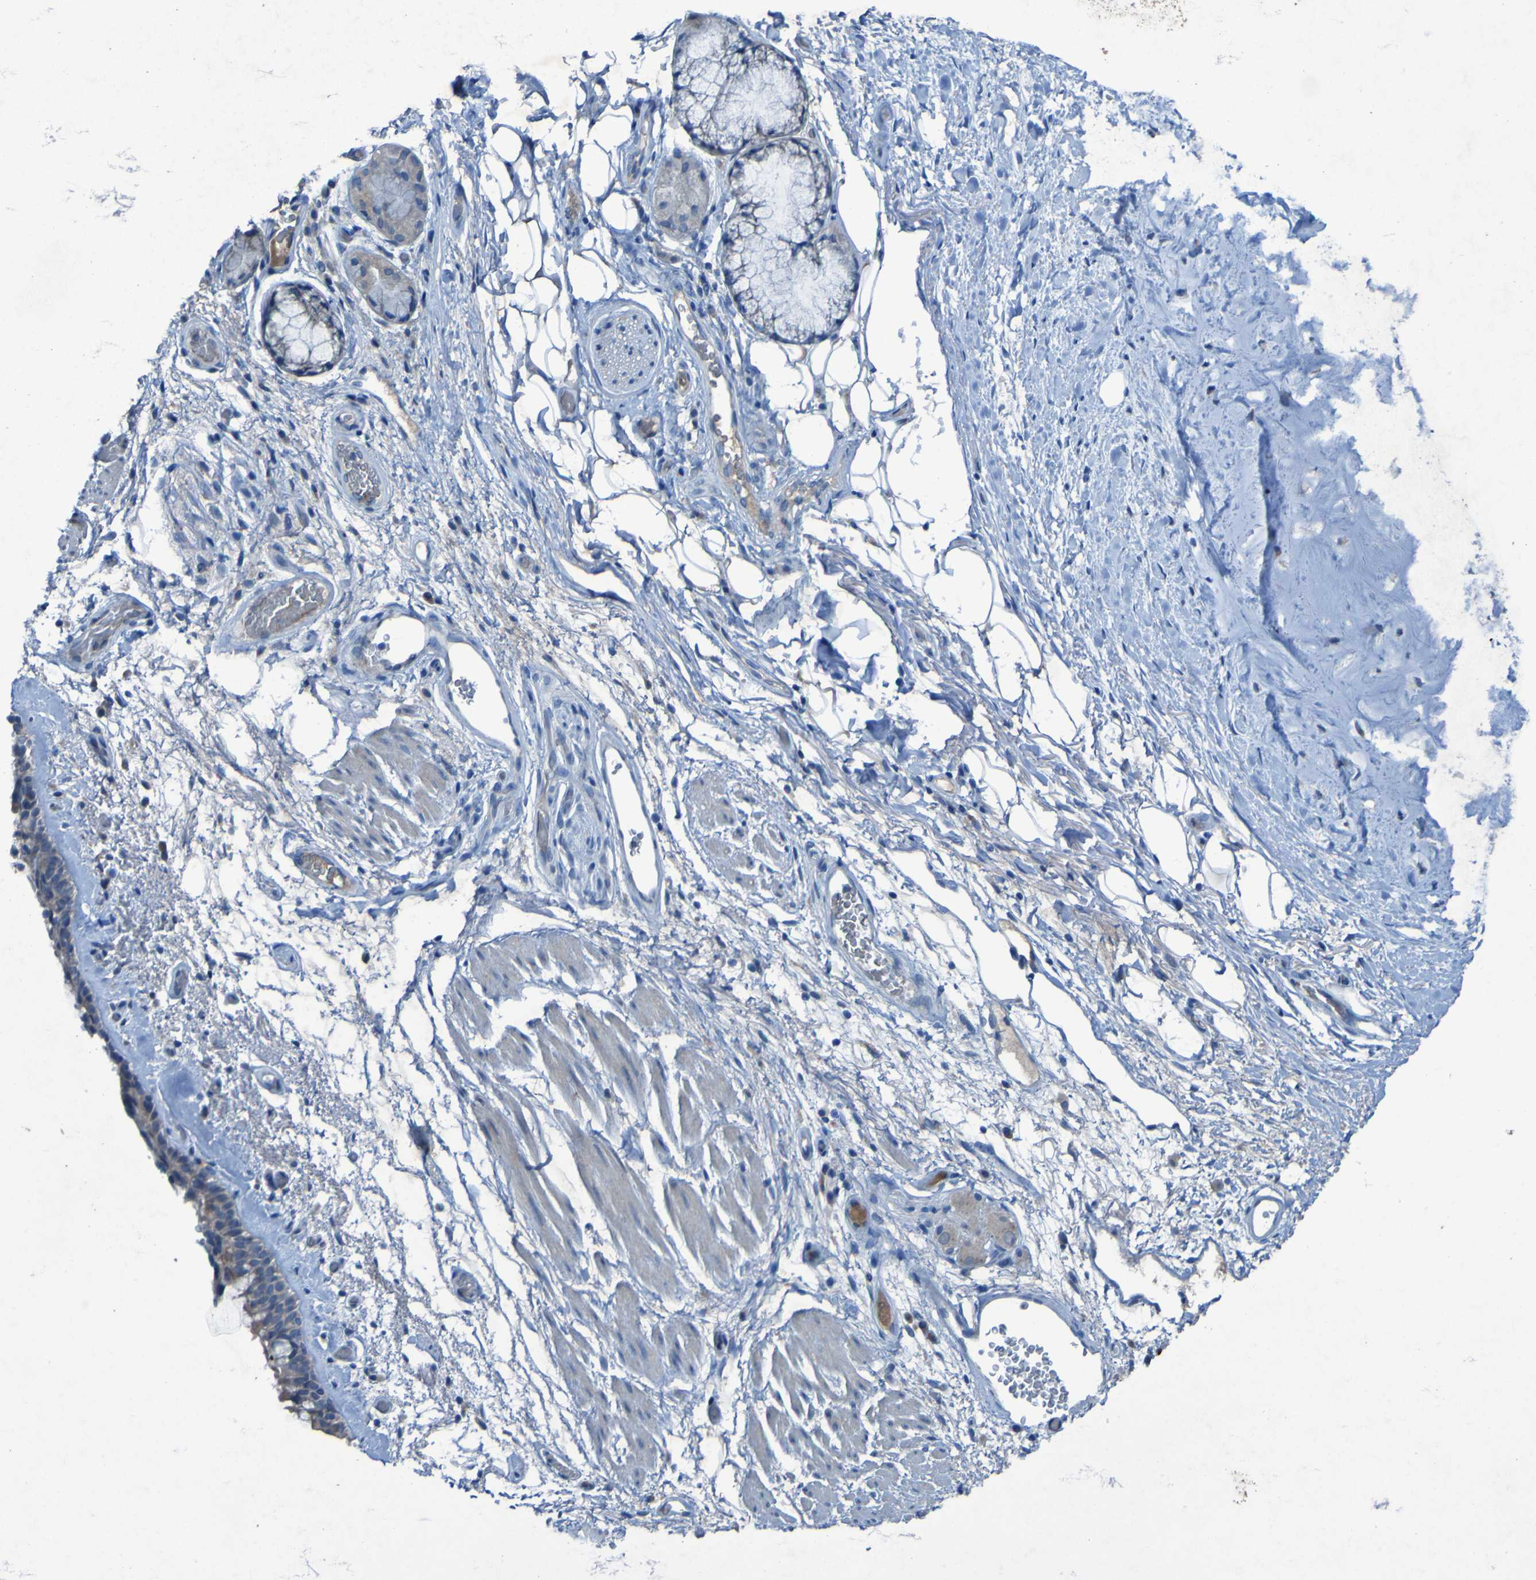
{"staining": {"intensity": "negative", "quantity": "none", "location": "none"}, "tissue": "bronchus", "cell_type": "Respiratory epithelial cells", "image_type": "normal", "snomed": [{"axis": "morphology", "description": "Normal tissue, NOS"}, {"axis": "morphology", "description": "Adenocarcinoma, NOS"}, {"axis": "topography", "description": "Bronchus"}, {"axis": "topography", "description": "Lung"}], "caption": "A high-resolution photomicrograph shows immunohistochemistry staining of unremarkable bronchus, which displays no significant positivity in respiratory epithelial cells. (DAB (3,3'-diaminobenzidine) IHC, high magnification).", "gene": "SGK2", "patient": {"sex": "female", "age": 54}}